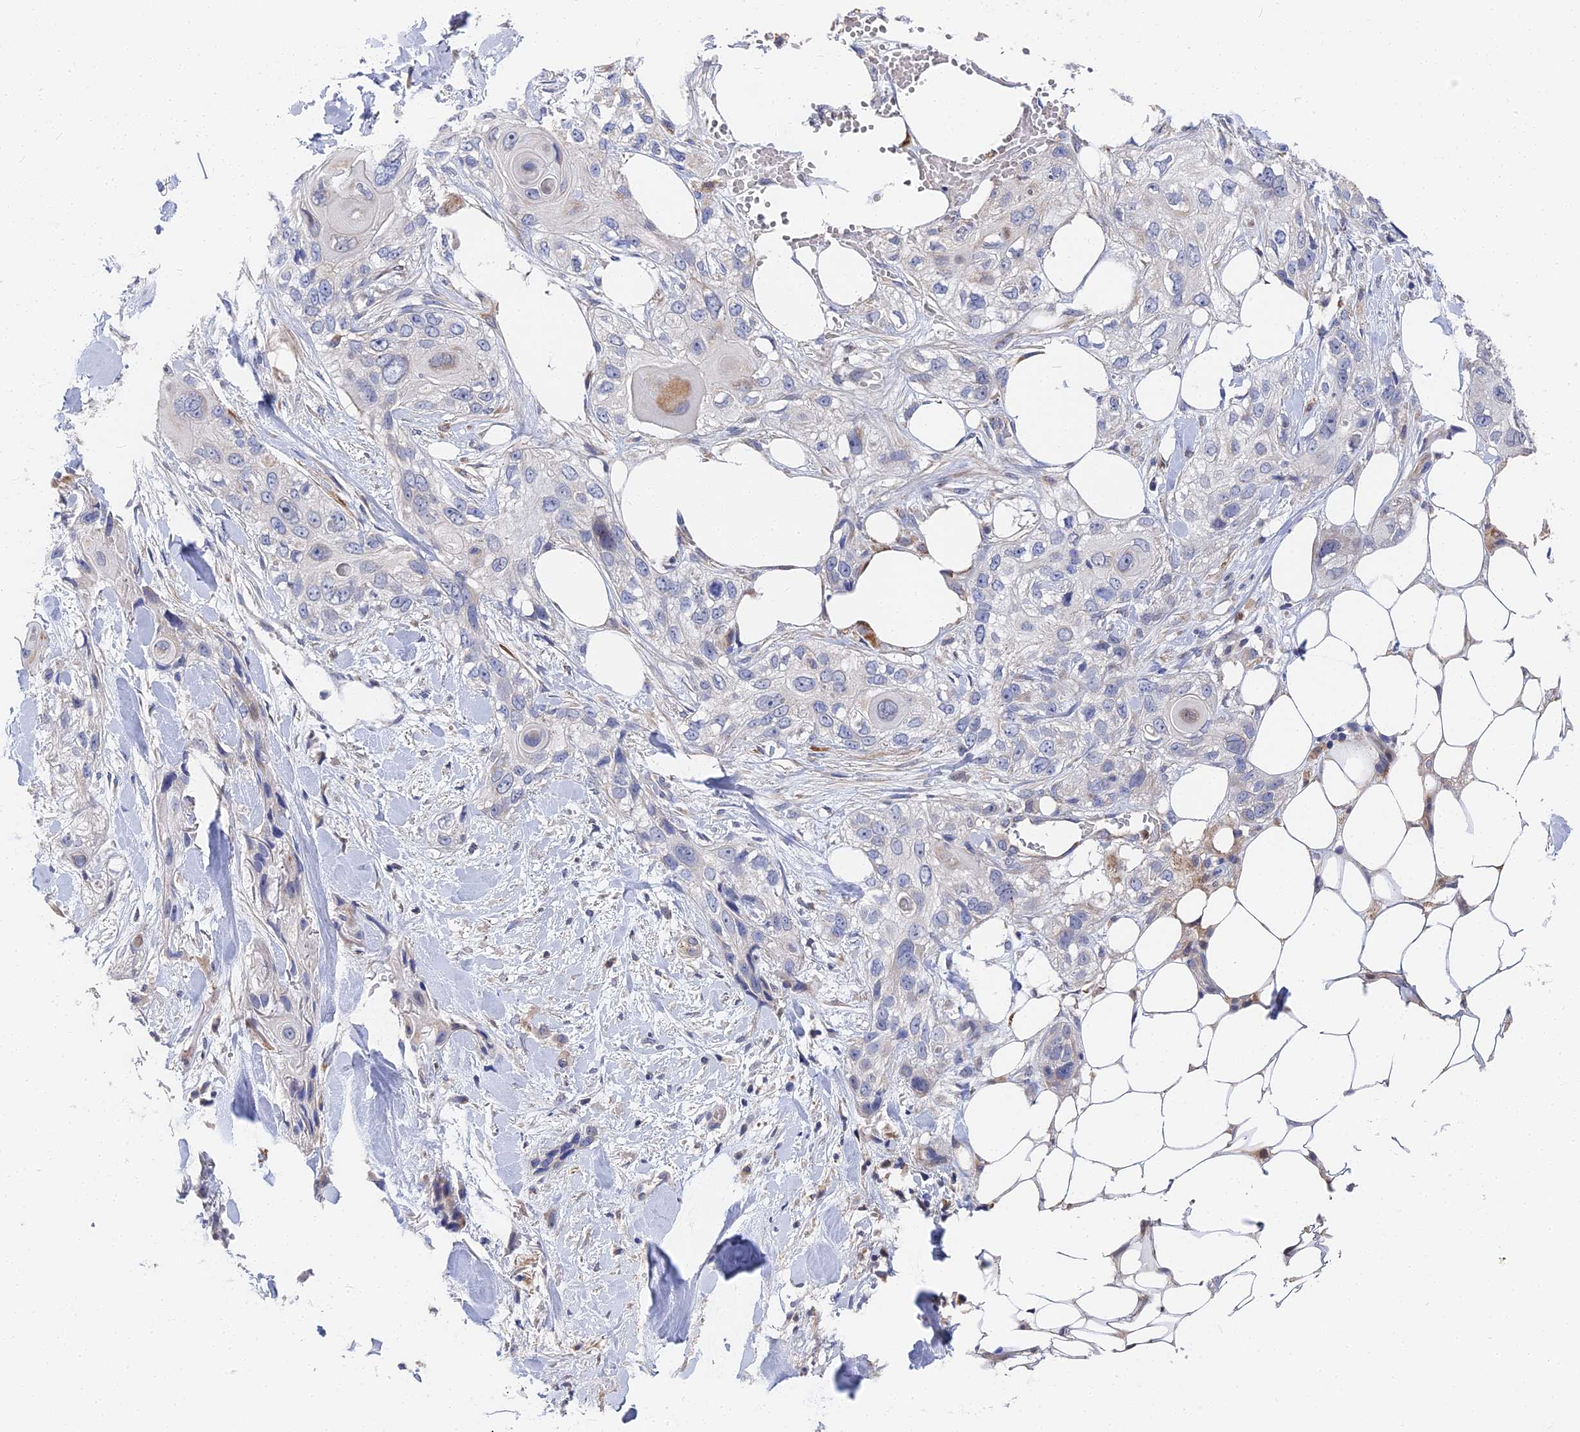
{"staining": {"intensity": "negative", "quantity": "none", "location": "none"}, "tissue": "skin cancer", "cell_type": "Tumor cells", "image_type": "cancer", "snomed": [{"axis": "morphology", "description": "Normal tissue, NOS"}, {"axis": "morphology", "description": "Squamous cell carcinoma, NOS"}, {"axis": "topography", "description": "Skin"}], "caption": "The immunohistochemistry (IHC) micrograph has no significant expression in tumor cells of skin cancer tissue.", "gene": "CCDC113", "patient": {"sex": "male", "age": 72}}